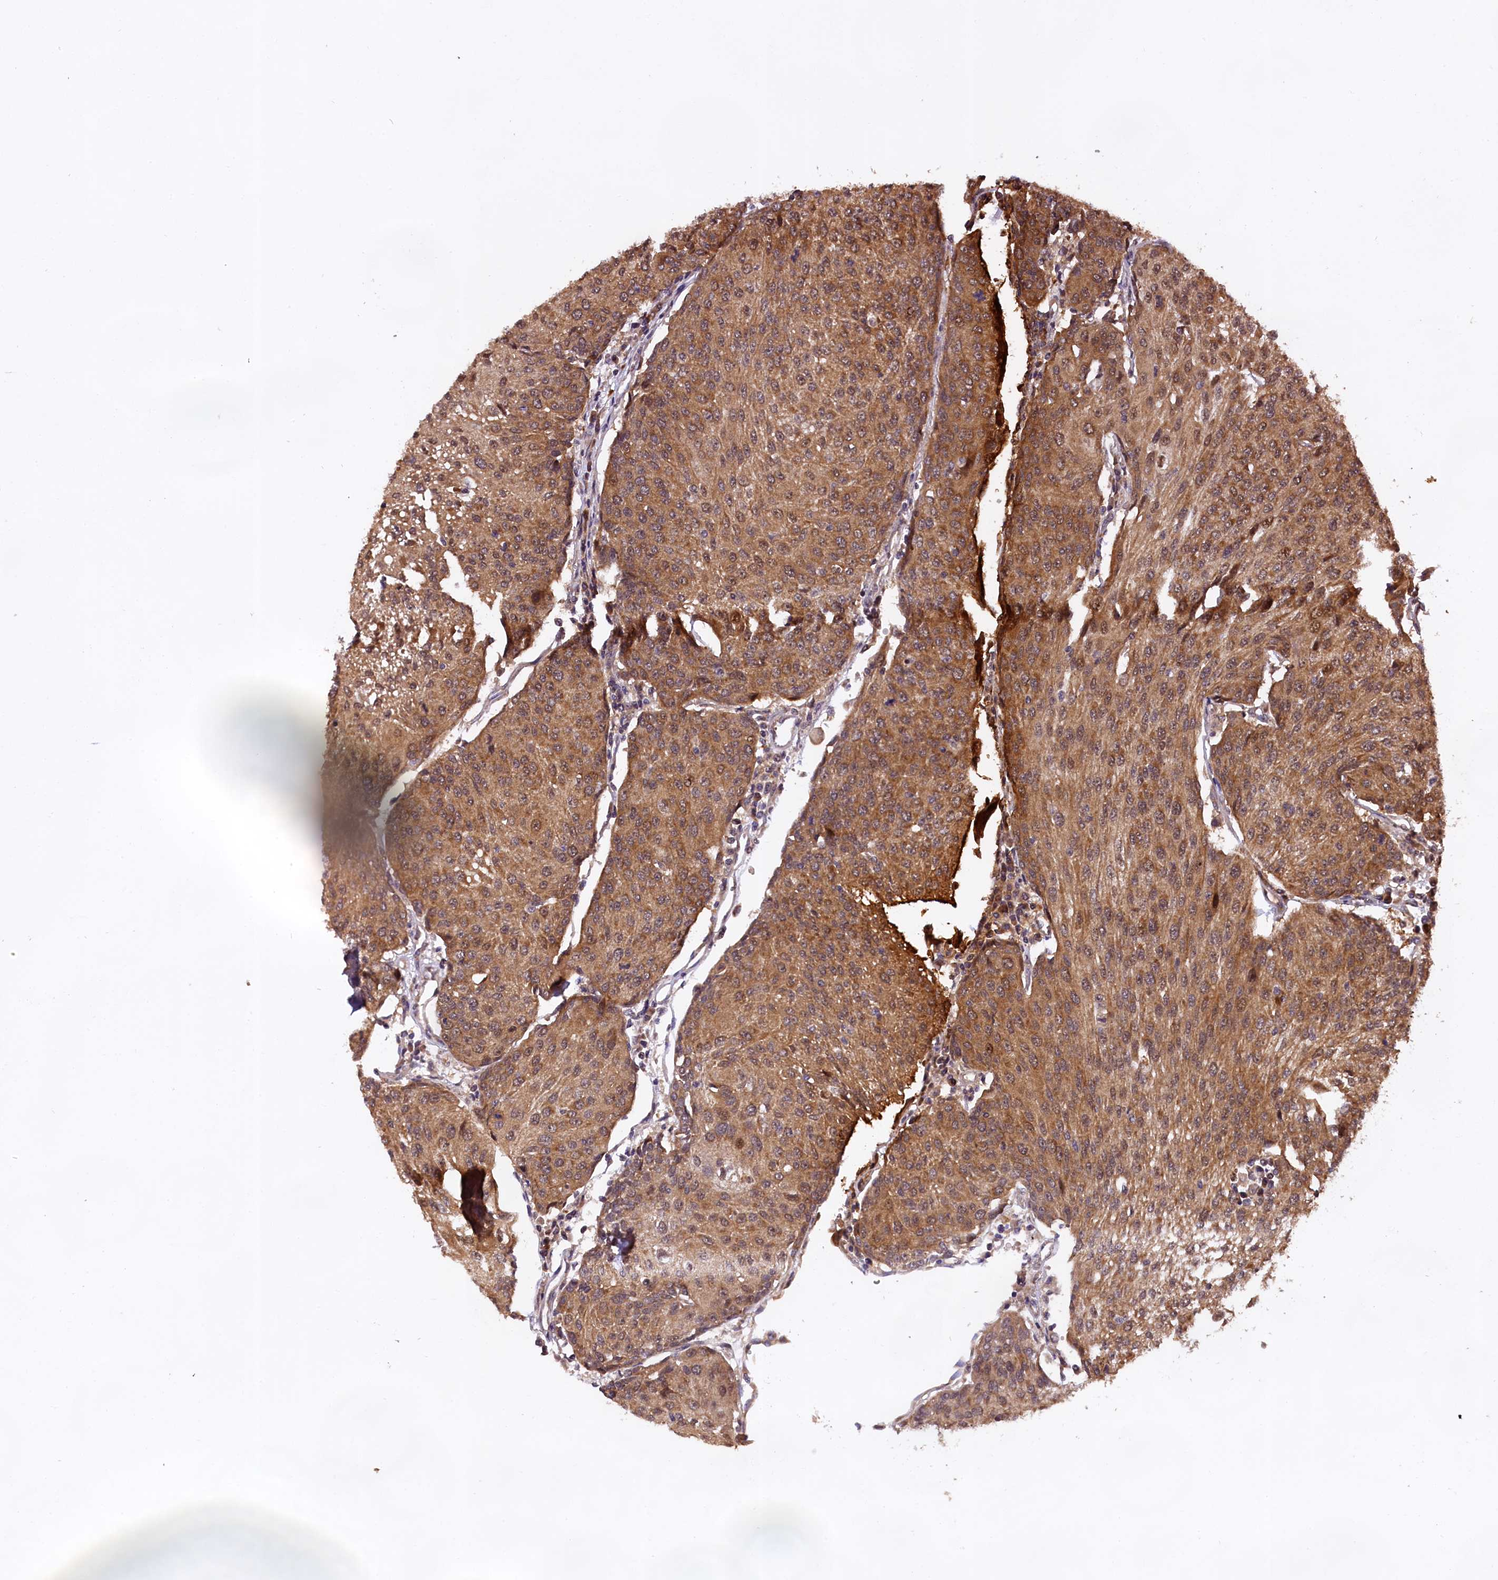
{"staining": {"intensity": "moderate", "quantity": ">75%", "location": "cytoplasmic/membranous"}, "tissue": "urothelial cancer", "cell_type": "Tumor cells", "image_type": "cancer", "snomed": [{"axis": "morphology", "description": "Urothelial carcinoma, High grade"}, {"axis": "topography", "description": "Urinary bladder"}], "caption": "Immunohistochemical staining of human high-grade urothelial carcinoma displays medium levels of moderate cytoplasmic/membranous staining in approximately >75% of tumor cells.", "gene": "DOHH", "patient": {"sex": "female", "age": 85}}